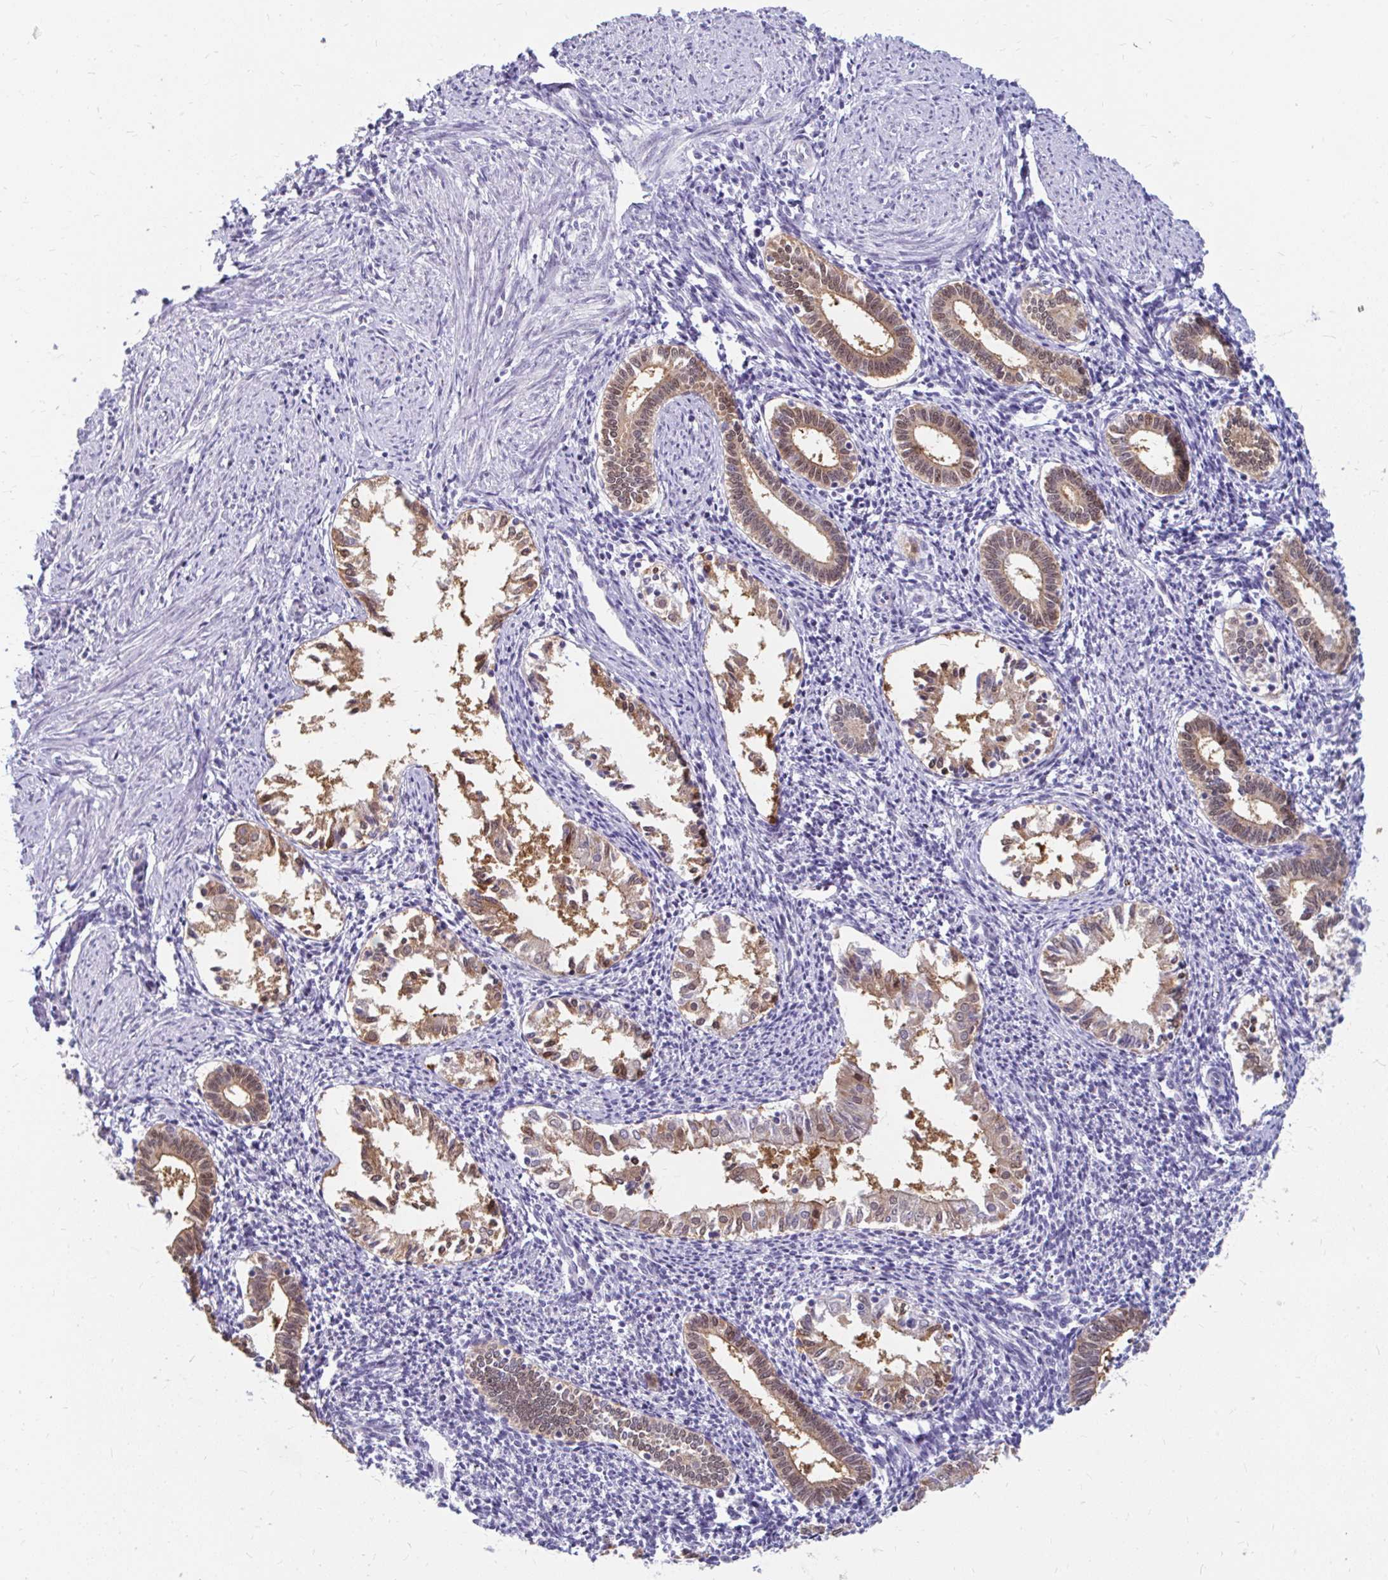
{"staining": {"intensity": "negative", "quantity": "none", "location": "none"}, "tissue": "endometrium", "cell_type": "Cells in endometrial stroma", "image_type": "normal", "snomed": [{"axis": "morphology", "description": "Normal tissue, NOS"}, {"axis": "topography", "description": "Endometrium"}], "caption": "The IHC histopathology image has no significant expression in cells in endometrial stroma of endometrium.", "gene": "RGS16", "patient": {"sex": "female", "age": 41}}